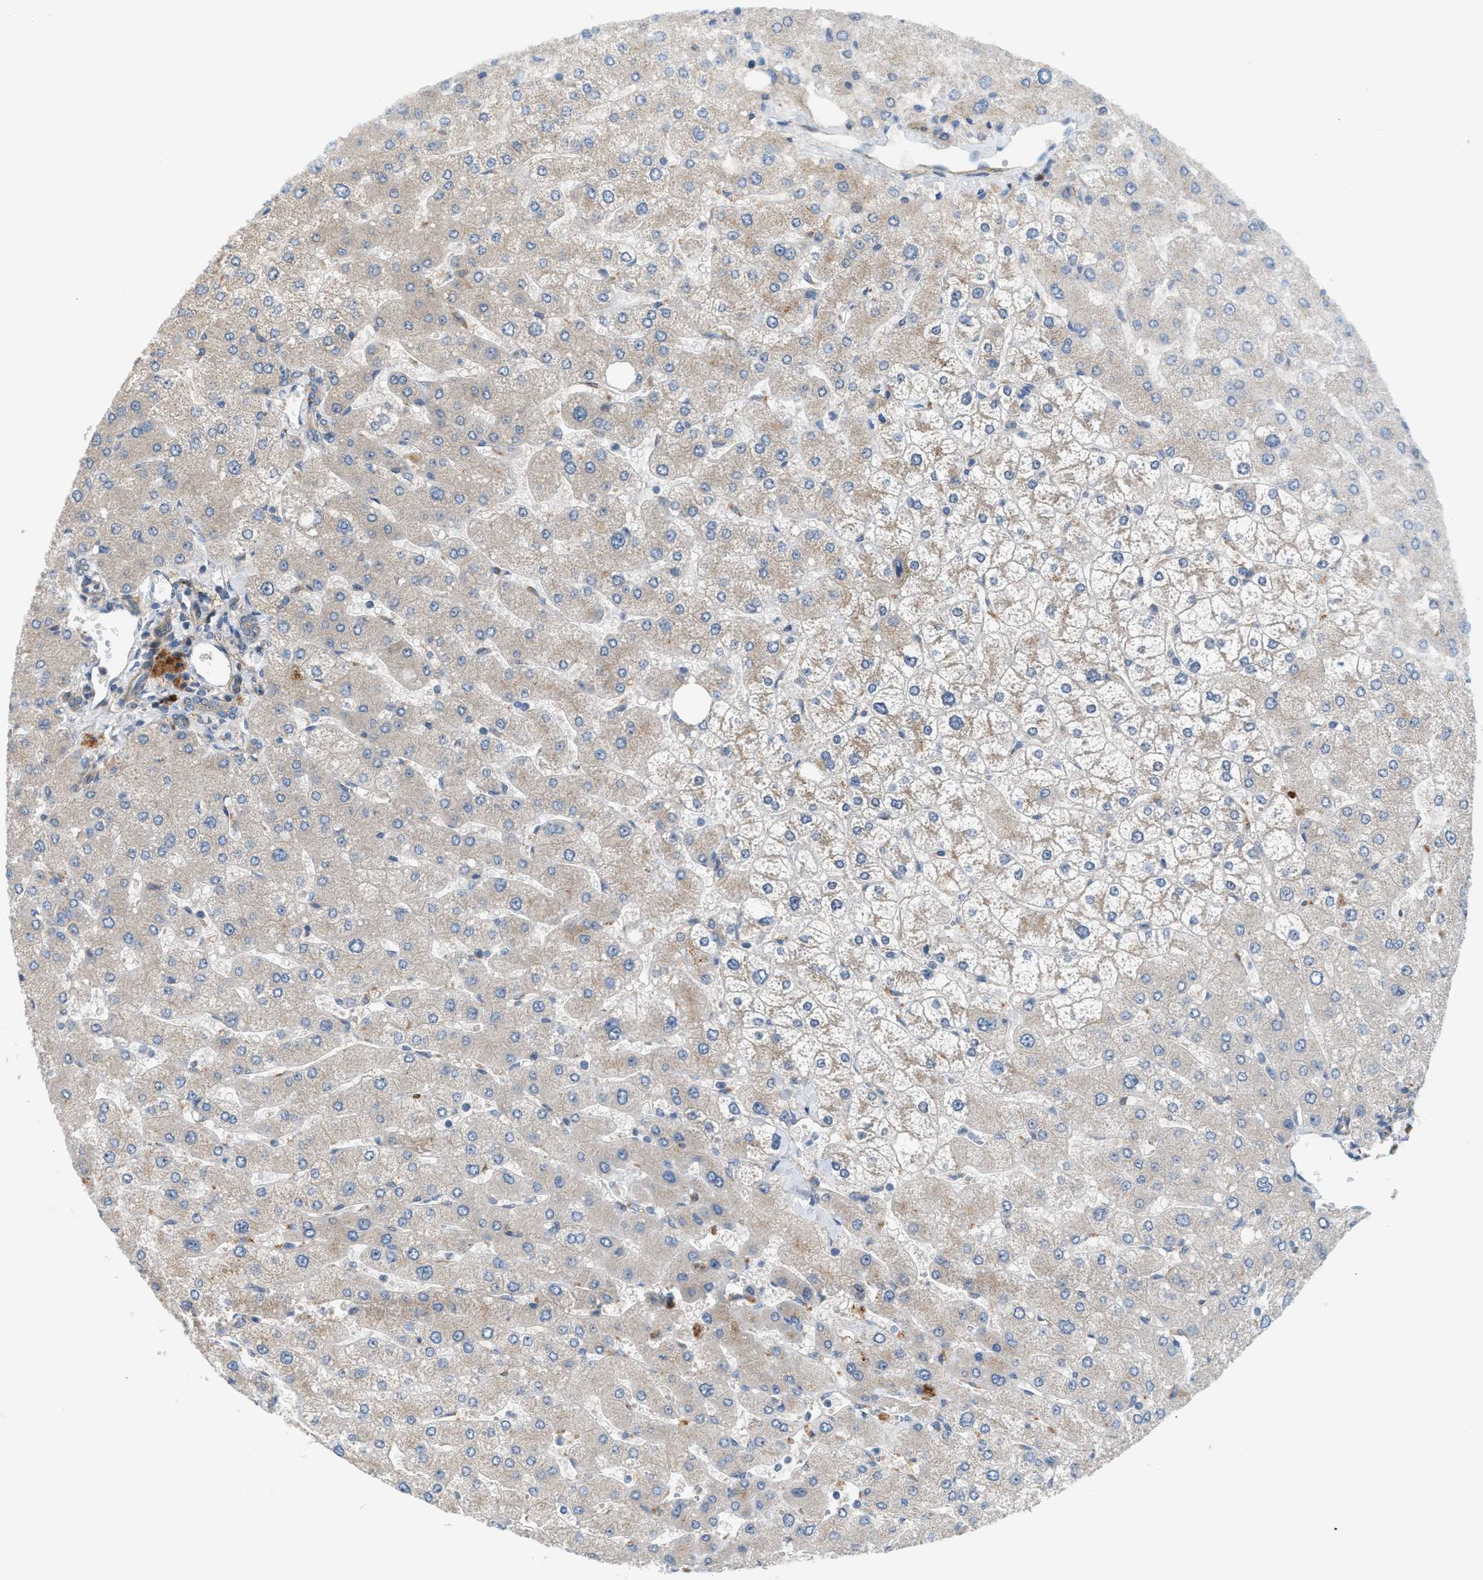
{"staining": {"intensity": "weak", "quantity": "25%-75%", "location": "cytoplasmic/membranous"}, "tissue": "liver", "cell_type": "Cholangiocytes", "image_type": "normal", "snomed": [{"axis": "morphology", "description": "Normal tissue, NOS"}, {"axis": "topography", "description": "Liver"}], "caption": "Unremarkable liver demonstrates weak cytoplasmic/membranous expression in approximately 25%-75% of cholangiocytes (IHC, brightfield microscopy, high magnification)..", "gene": "CYB5D1", "patient": {"sex": "male", "age": 55}}